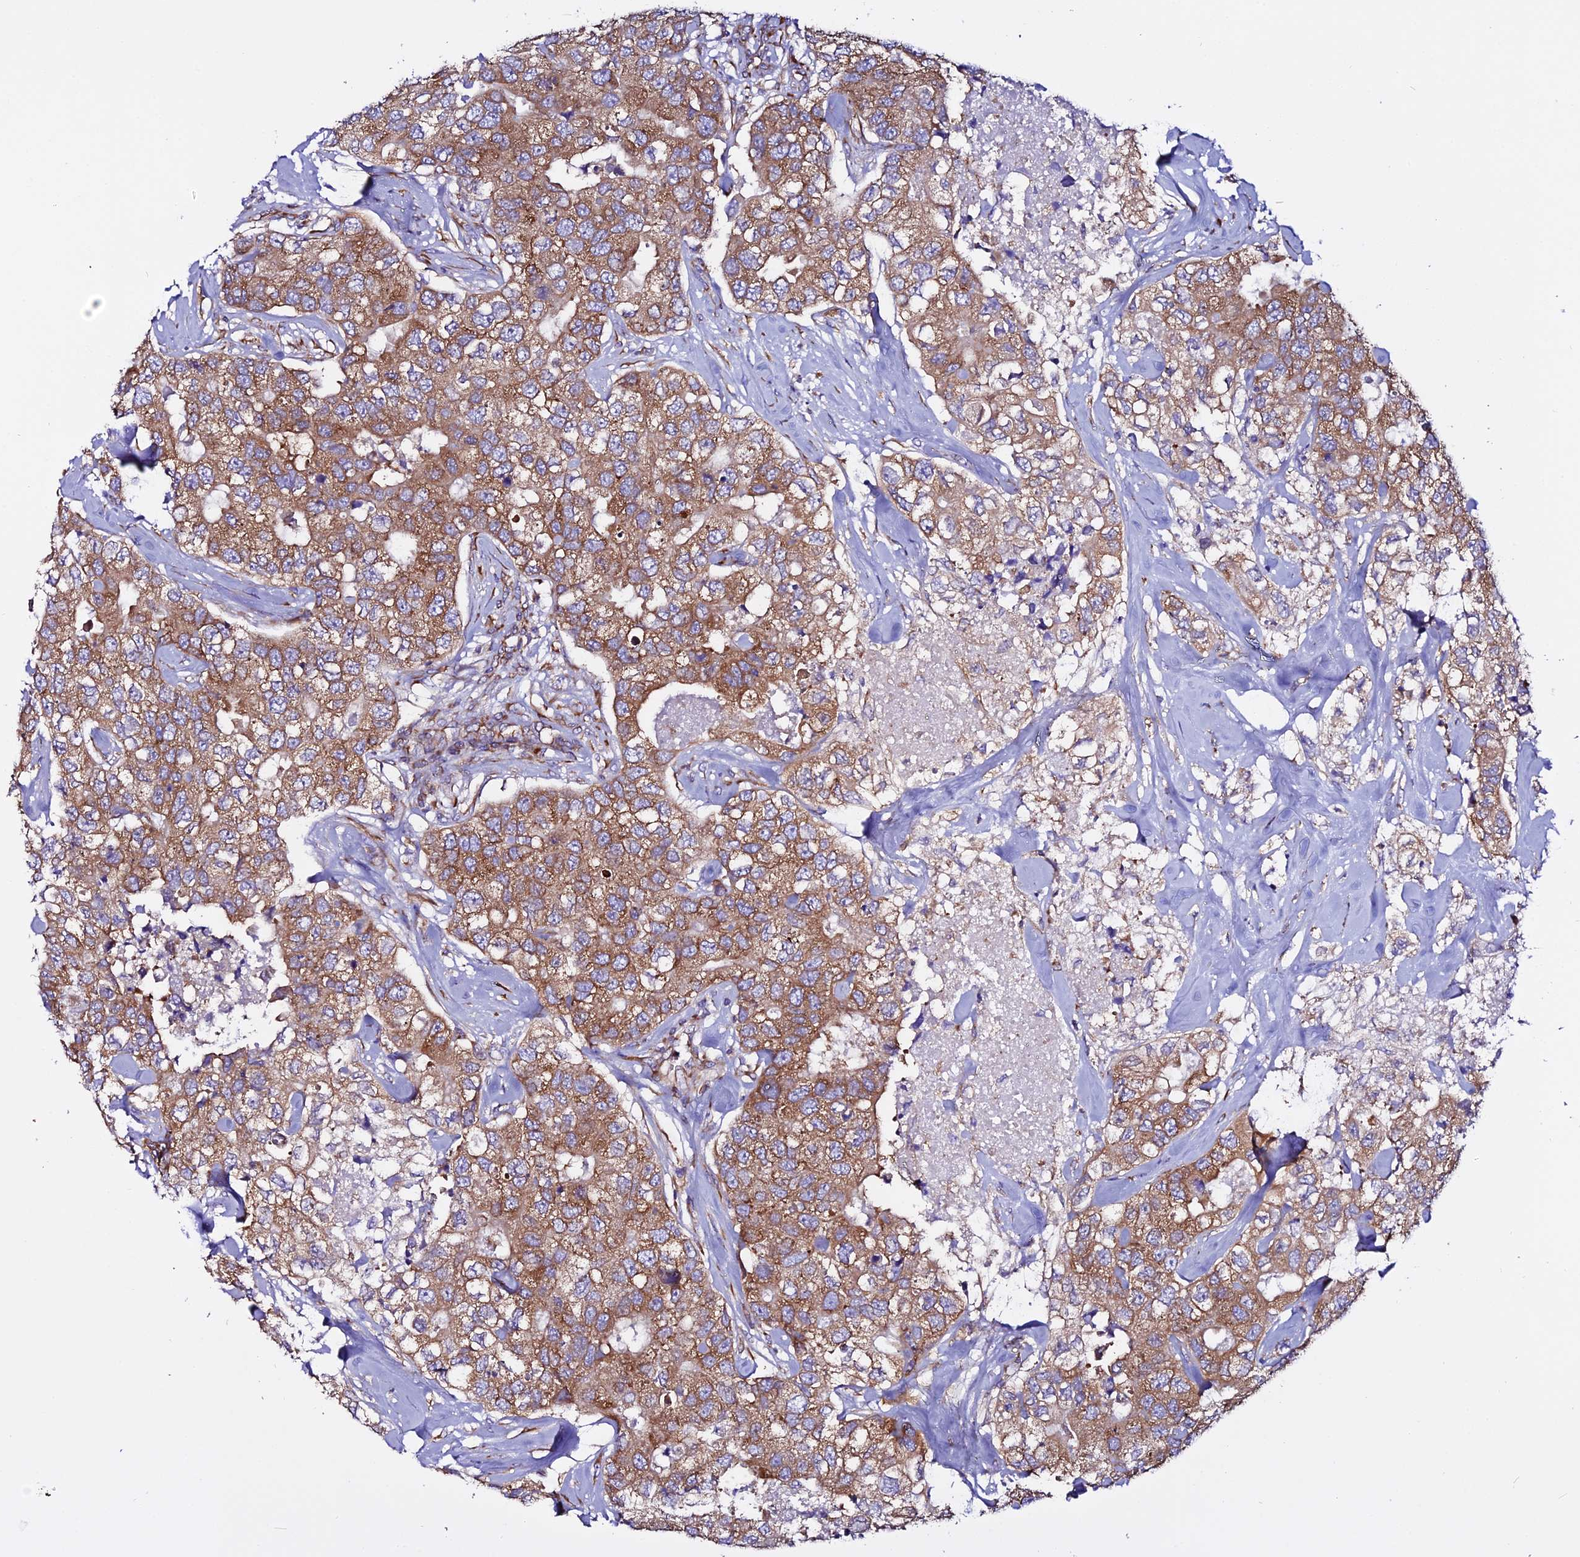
{"staining": {"intensity": "moderate", "quantity": ">75%", "location": "cytoplasmic/membranous"}, "tissue": "breast cancer", "cell_type": "Tumor cells", "image_type": "cancer", "snomed": [{"axis": "morphology", "description": "Duct carcinoma"}, {"axis": "topography", "description": "Breast"}], "caption": "This is an image of IHC staining of invasive ductal carcinoma (breast), which shows moderate expression in the cytoplasmic/membranous of tumor cells.", "gene": "EEF1G", "patient": {"sex": "female", "age": 62}}